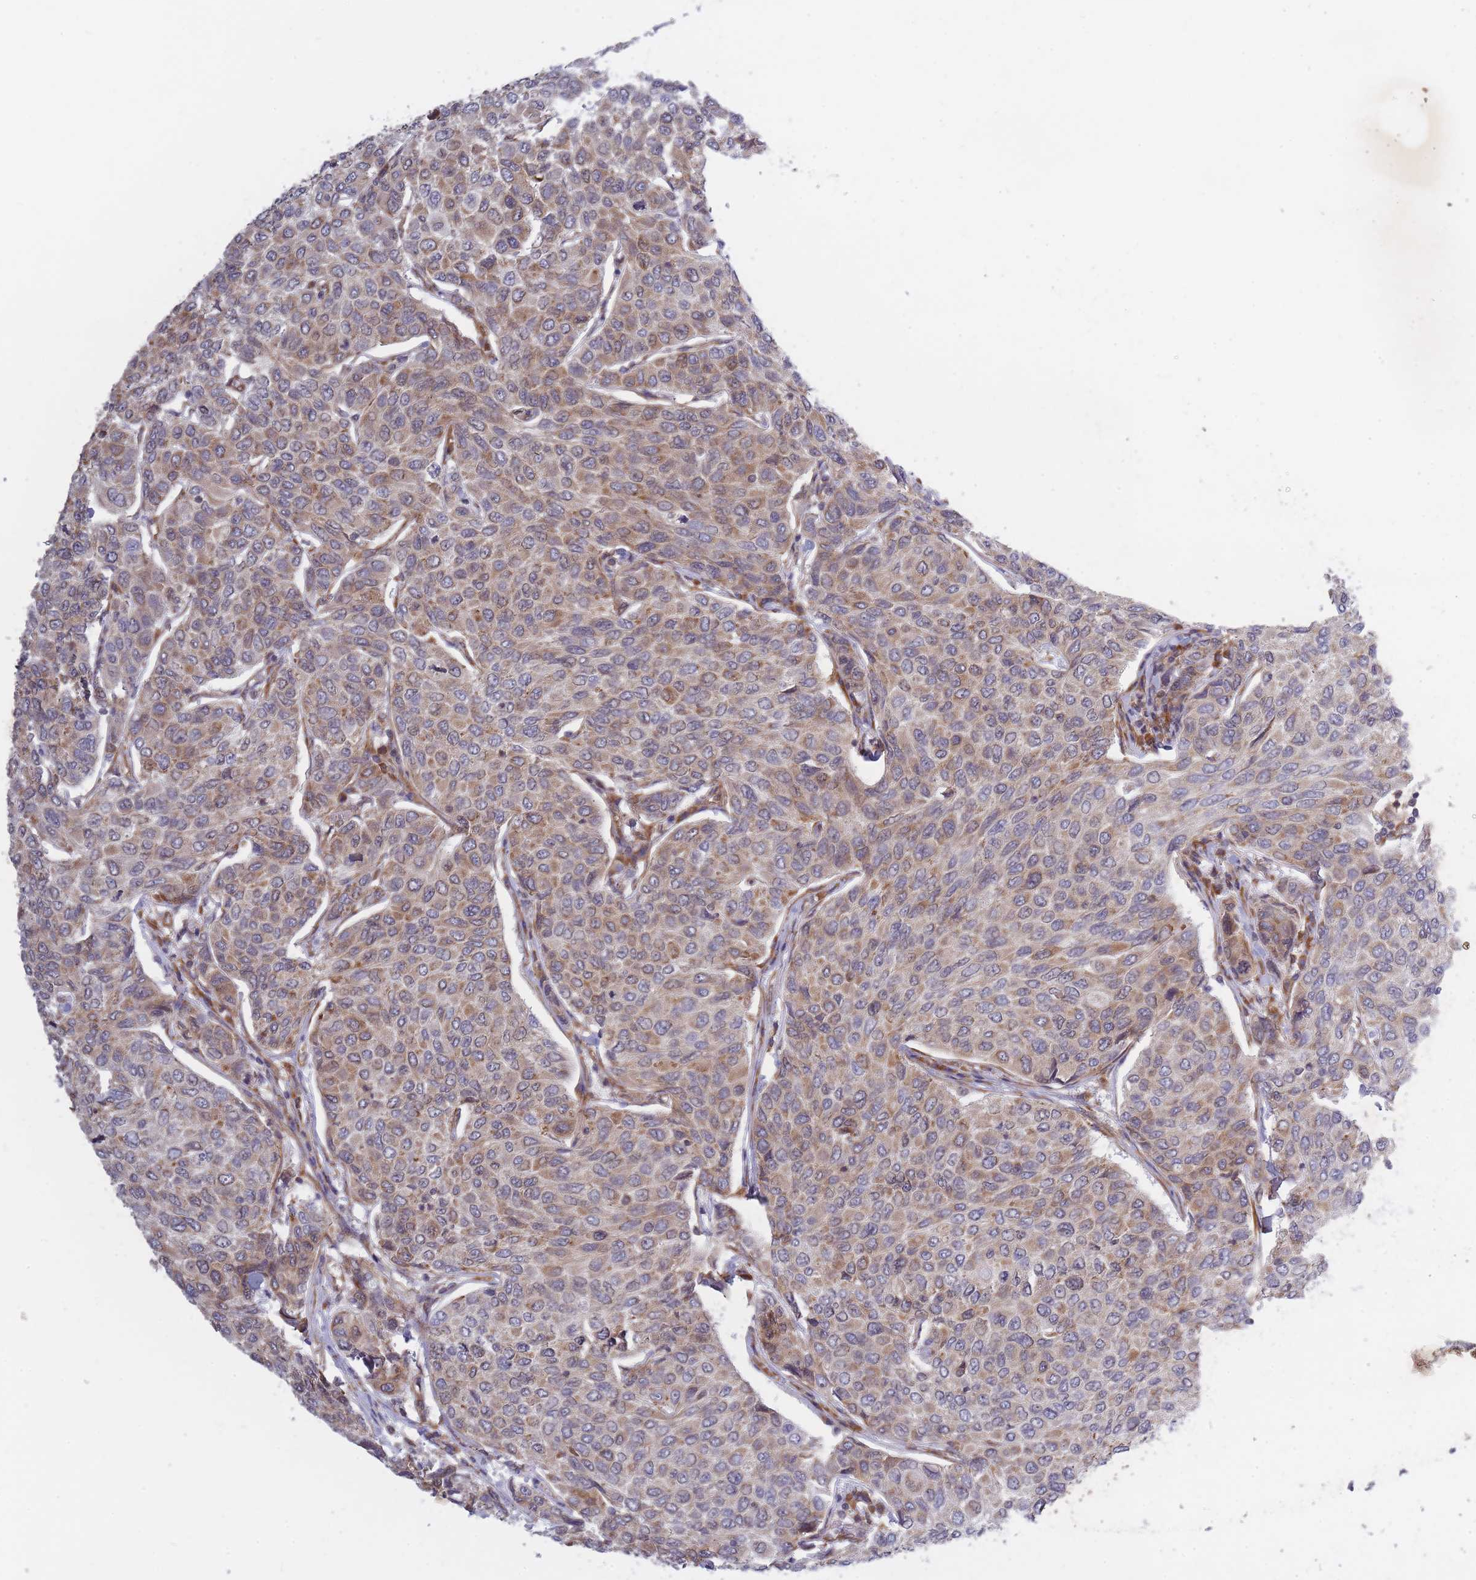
{"staining": {"intensity": "moderate", "quantity": ">75%", "location": "cytoplasmic/membranous"}, "tissue": "breast cancer", "cell_type": "Tumor cells", "image_type": "cancer", "snomed": [{"axis": "morphology", "description": "Duct carcinoma"}, {"axis": "topography", "description": "Breast"}], "caption": "Intraductal carcinoma (breast) stained for a protein (brown) reveals moderate cytoplasmic/membranous positive expression in approximately >75% of tumor cells.", "gene": "CCDC124", "patient": {"sex": "female", "age": 55}}